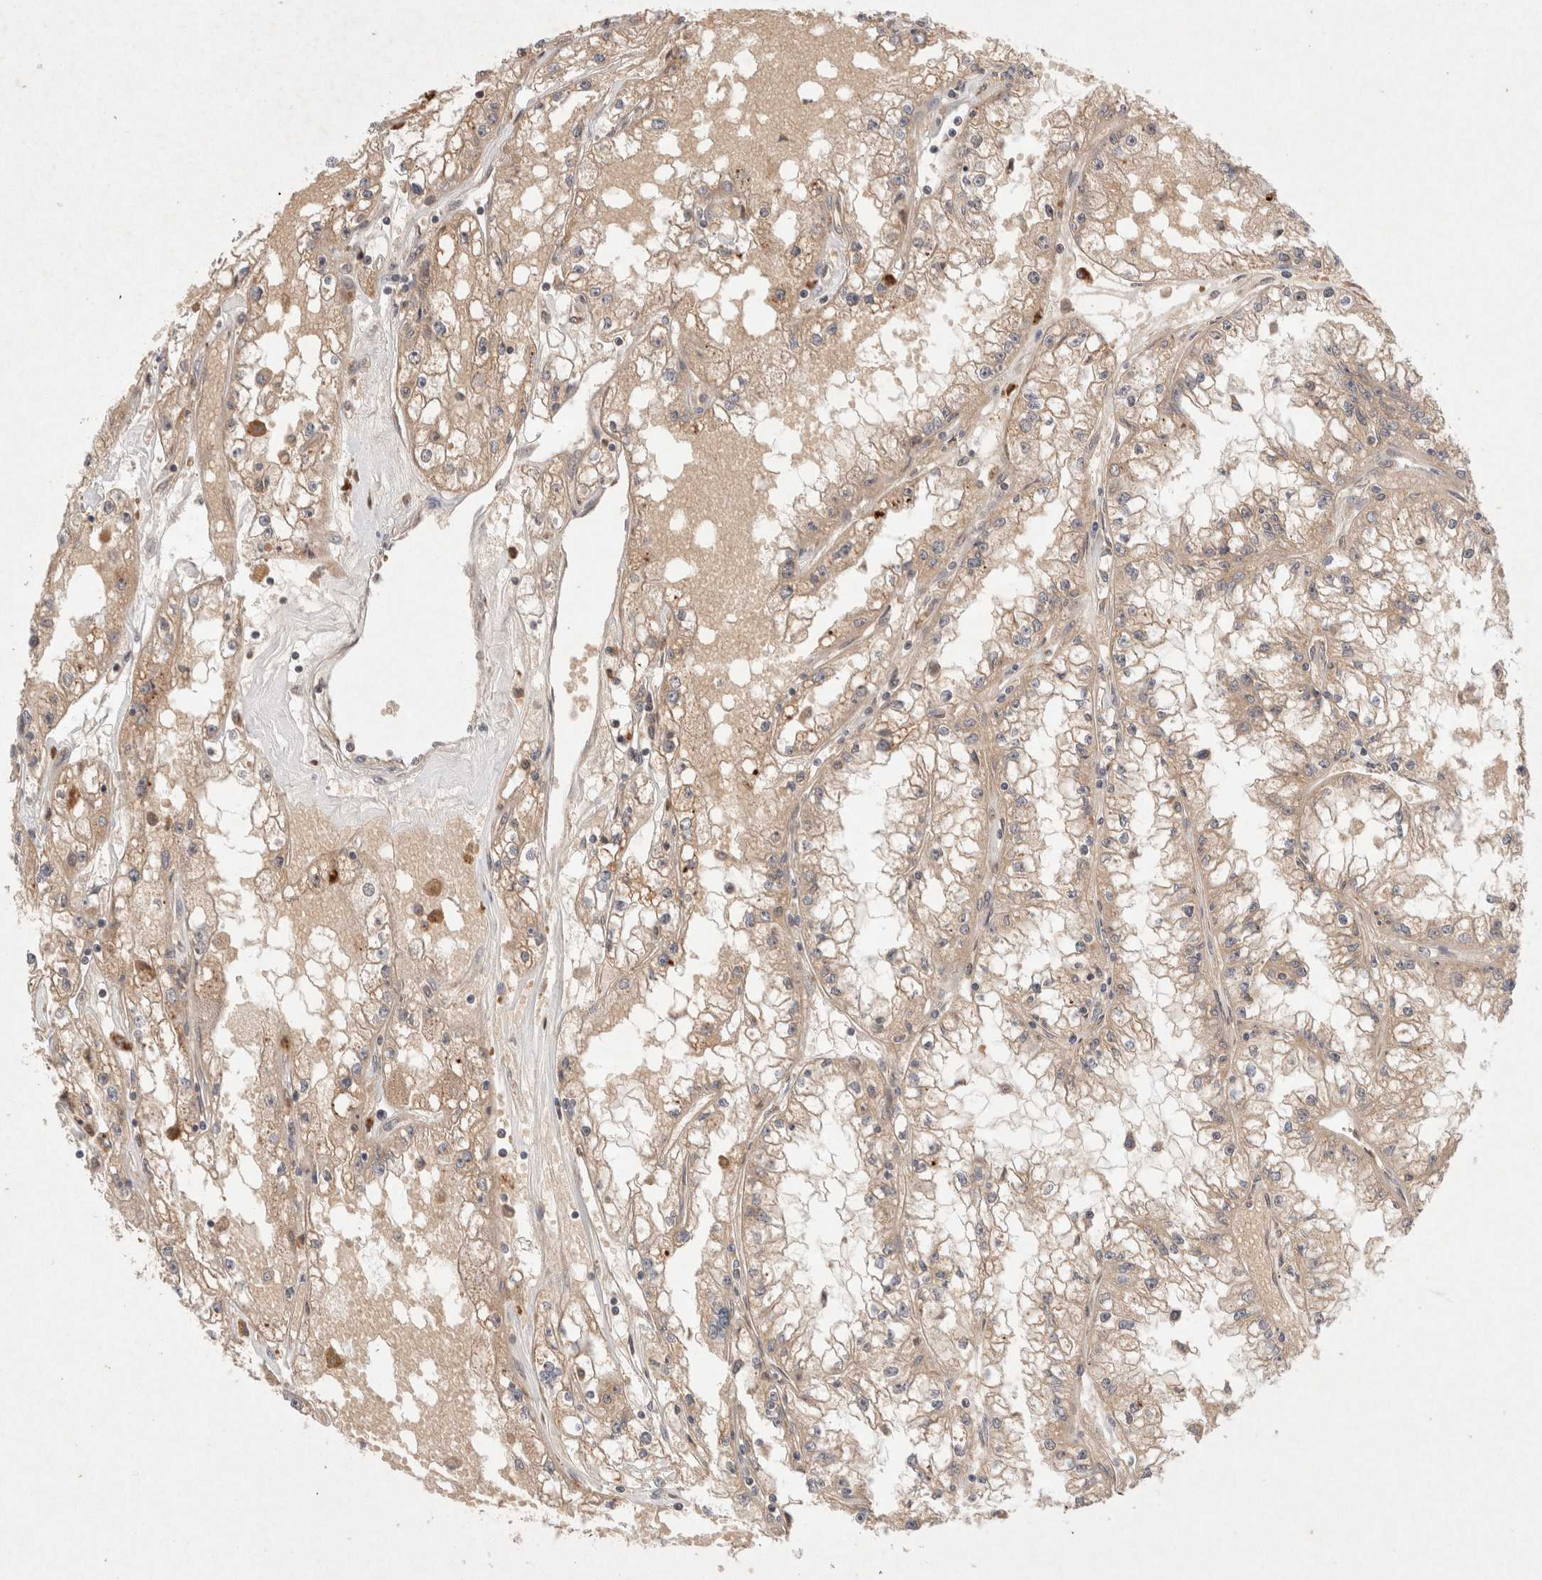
{"staining": {"intensity": "weak", "quantity": ">75%", "location": "cytoplasmic/membranous"}, "tissue": "renal cancer", "cell_type": "Tumor cells", "image_type": "cancer", "snomed": [{"axis": "morphology", "description": "Adenocarcinoma, NOS"}, {"axis": "topography", "description": "Kidney"}], "caption": "A brown stain highlights weak cytoplasmic/membranous staining of a protein in renal cancer (adenocarcinoma) tumor cells.", "gene": "KLHL20", "patient": {"sex": "male", "age": 56}}